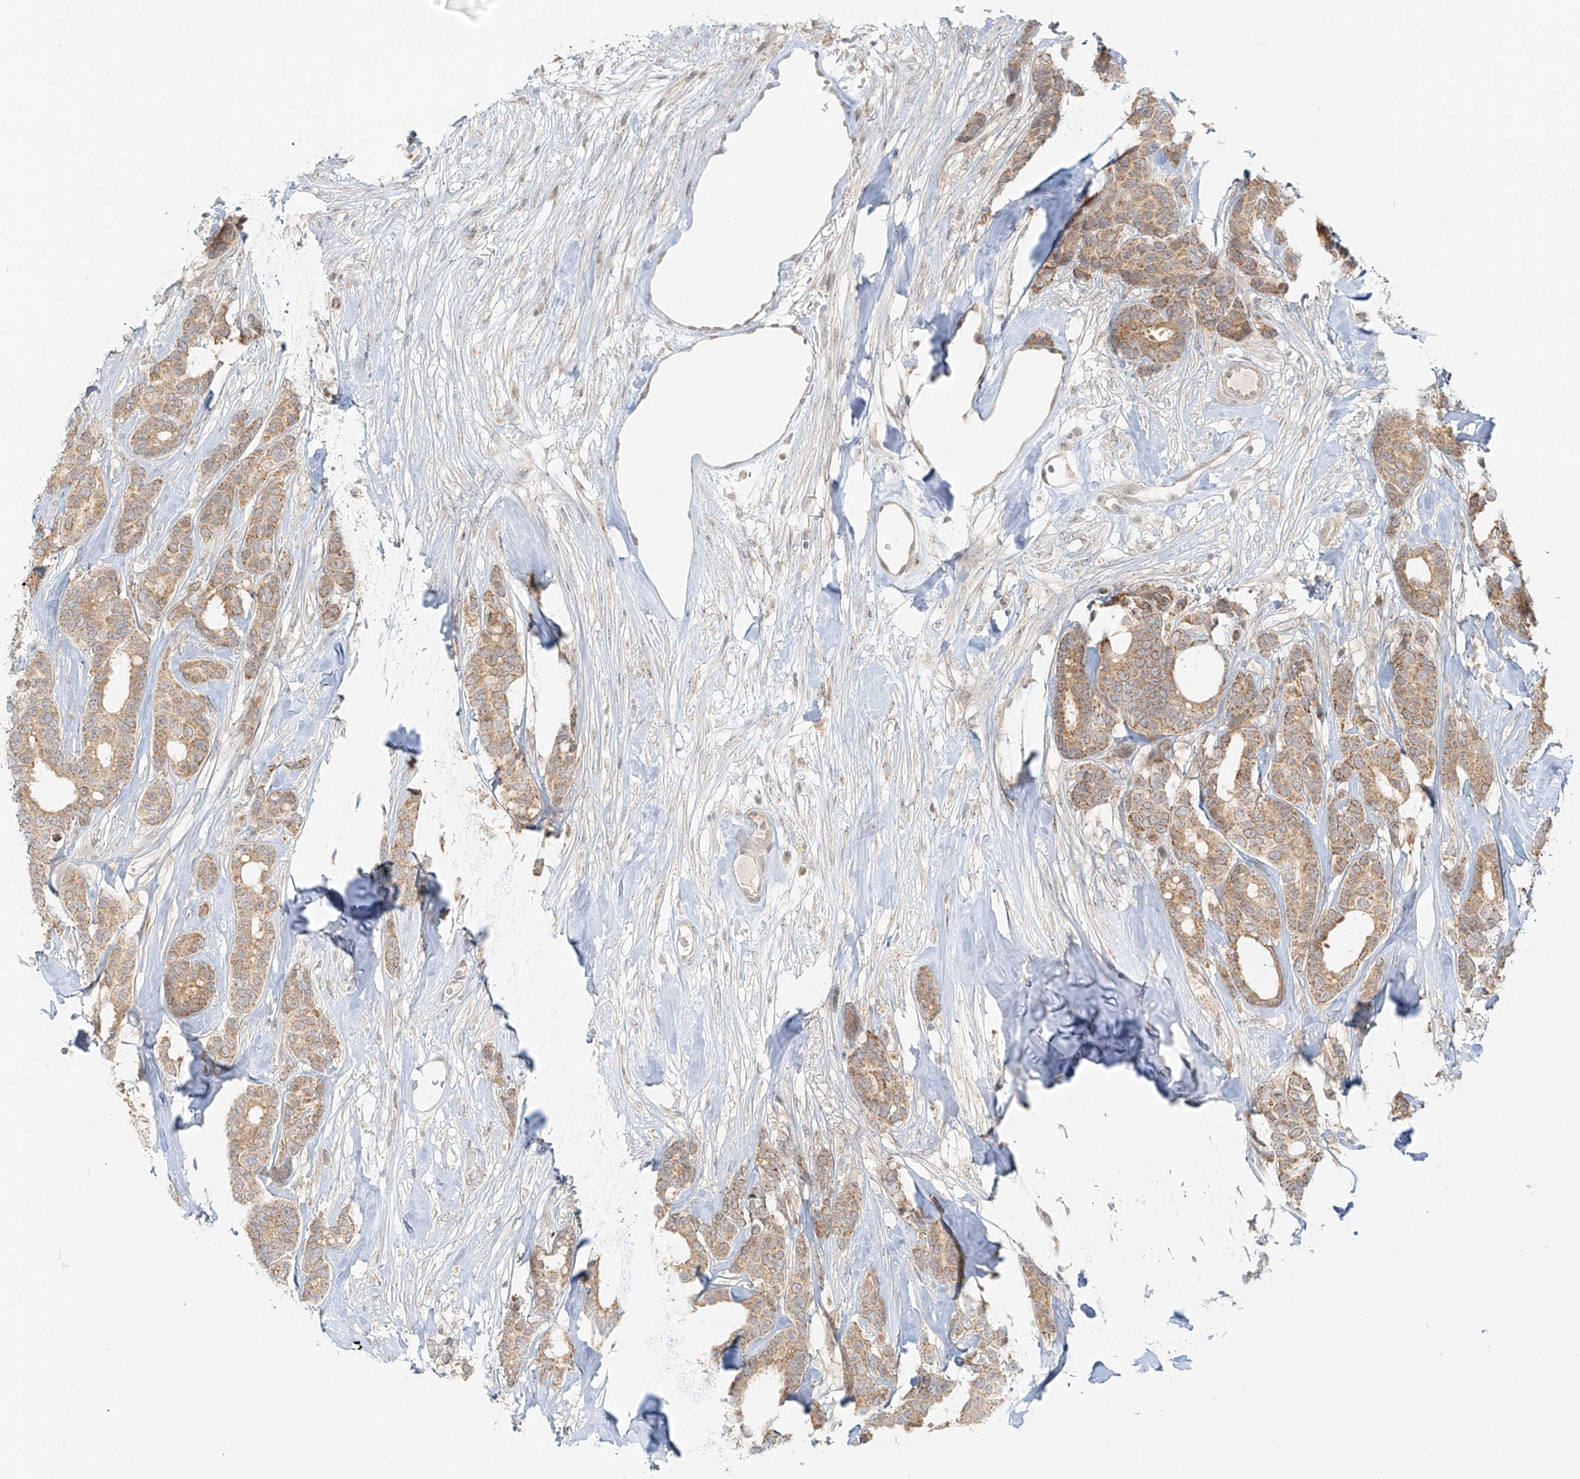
{"staining": {"intensity": "moderate", "quantity": ">75%", "location": "cytoplasmic/membranous"}, "tissue": "breast cancer", "cell_type": "Tumor cells", "image_type": "cancer", "snomed": [{"axis": "morphology", "description": "Duct carcinoma"}, {"axis": "topography", "description": "Breast"}], "caption": "There is medium levels of moderate cytoplasmic/membranous expression in tumor cells of breast cancer (intraductal carcinoma), as demonstrated by immunohistochemical staining (brown color).", "gene": "MIPEP", "patient": {"sex": "female", "age": 87}}